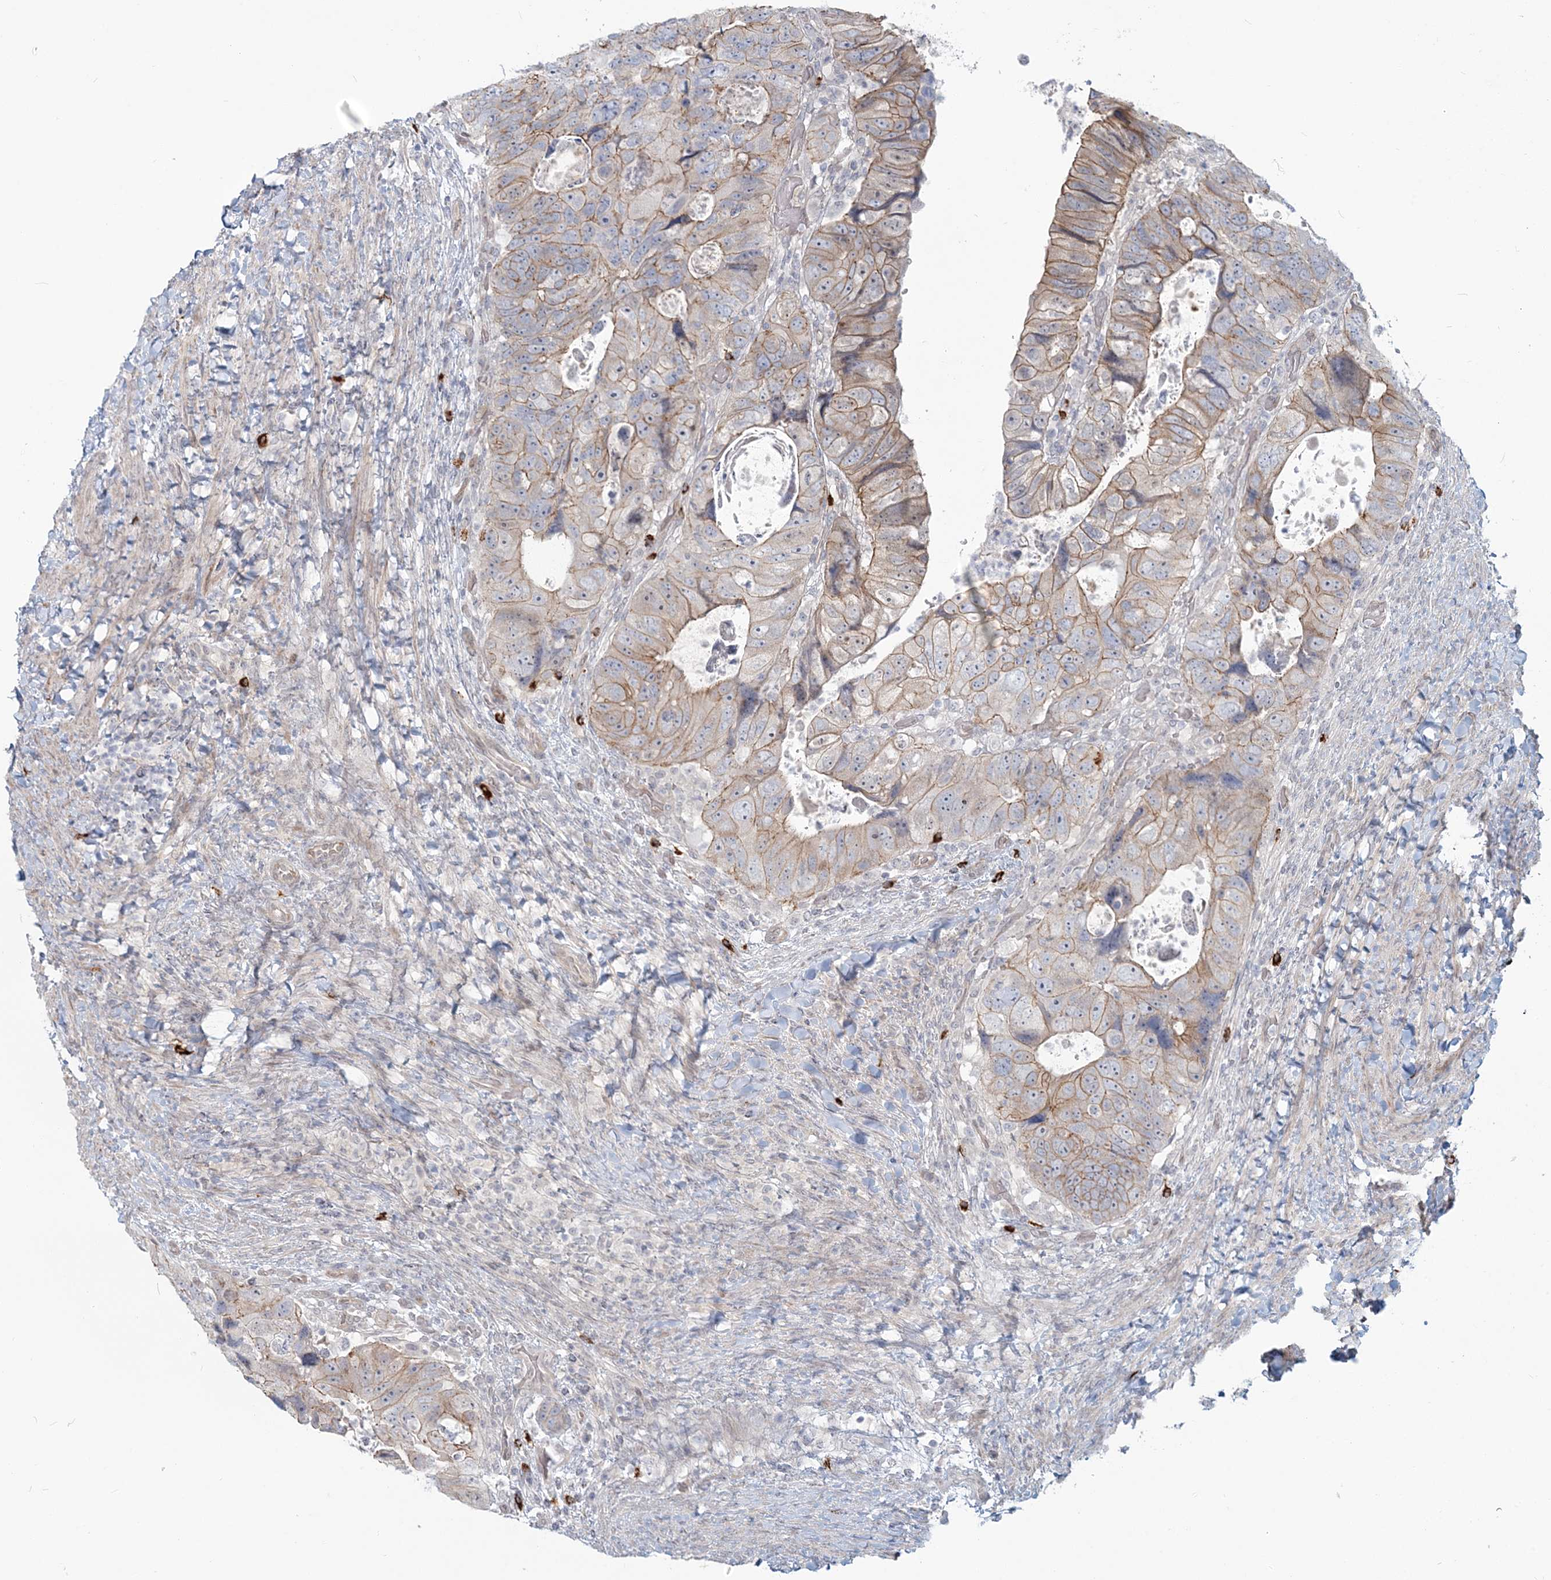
{"staining": {"intensity": "moderate", "quantity": "25%-75%", "location": "cytoplasmic/membranous"}, "tissue": "colorectal cancer", "cell_type": "Tumor cells", "image_type": "cancer", "snomed": [{"axis": "morphology", "description": "Adenocarcinoma, NOS"}, {"axis": "topography", "description": "Rectum"}], "caption": "Human colorectal cancer (adenocarcinoma) stained with a protein marker displays moderate staining in tumor cells.", "gene": "SH3PXD2A", "patient": {"sex": "male", "age": 59}}